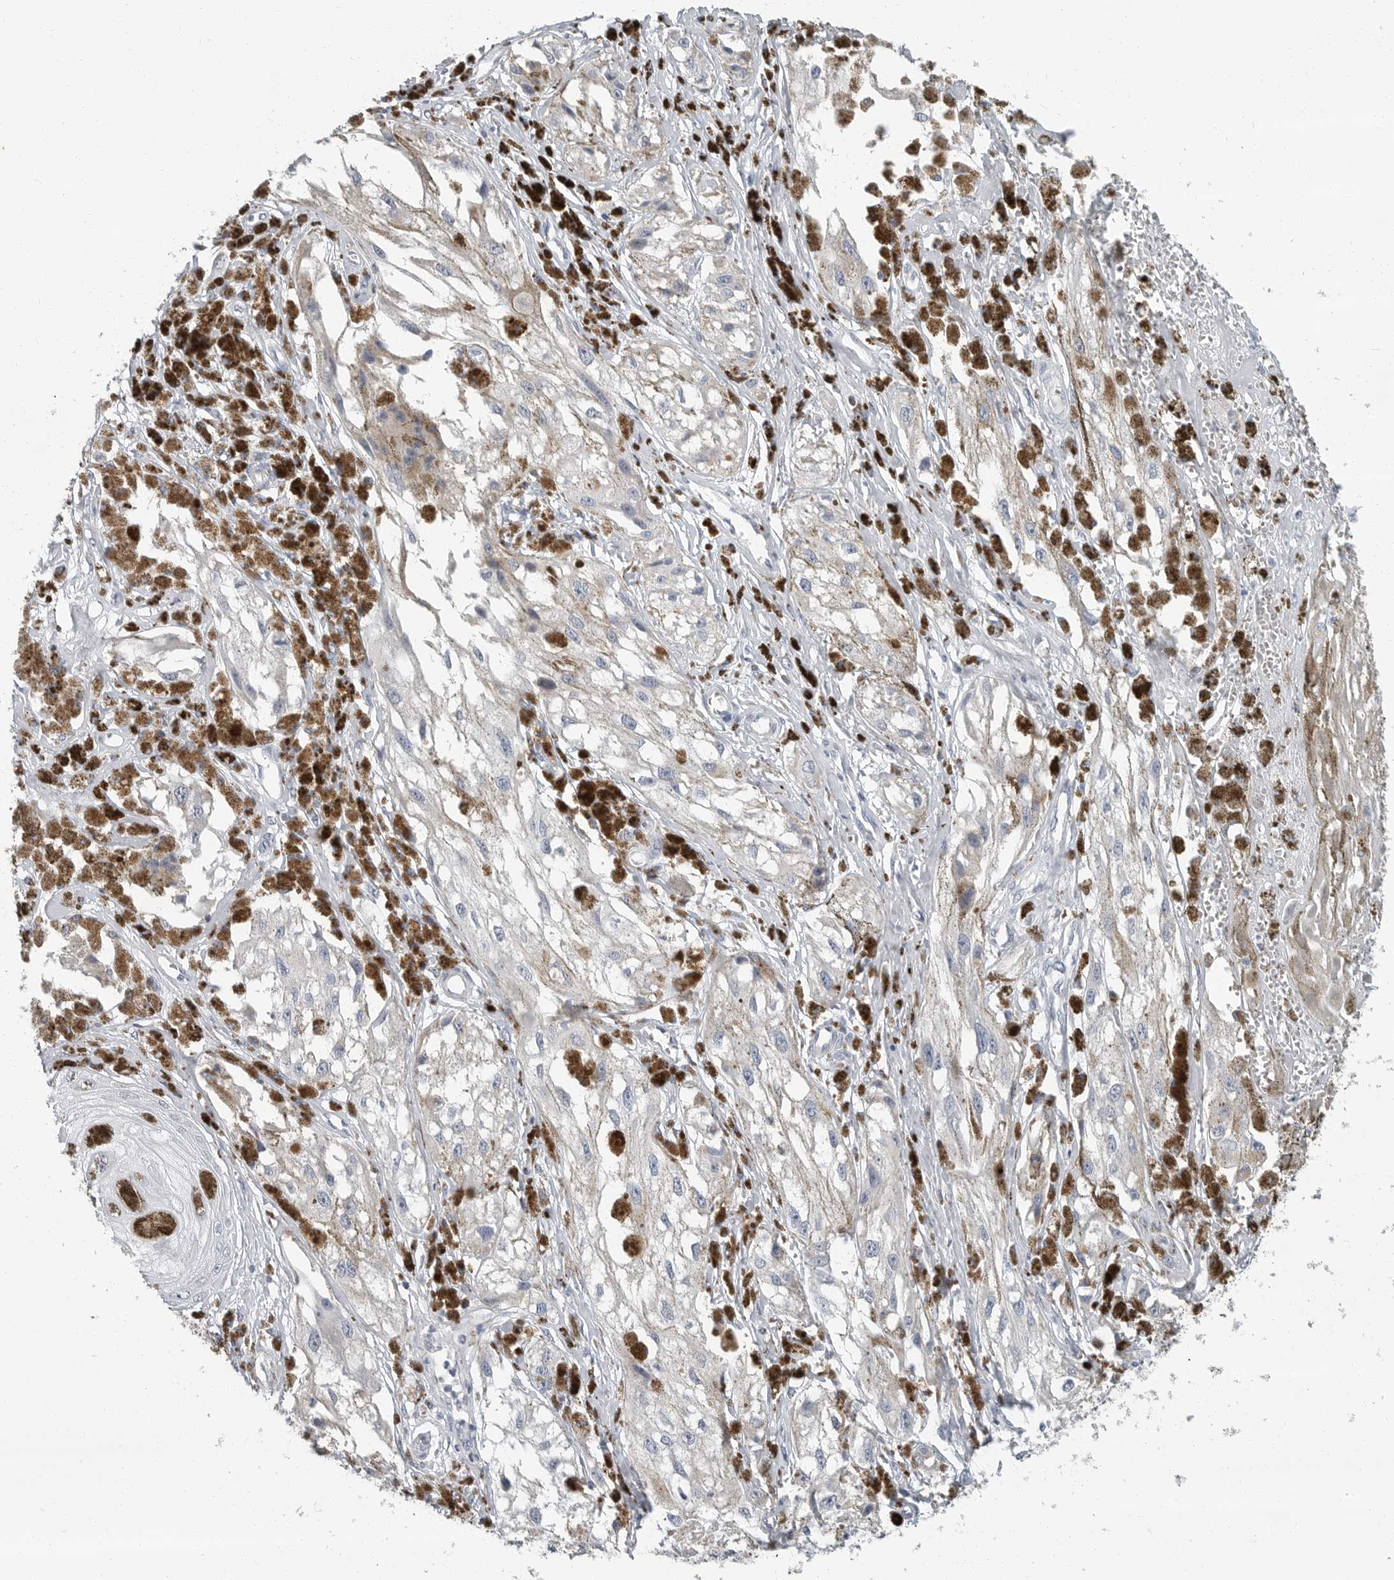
{"staining": {"intensity": "negative", "quantity": "none", "location": "none"}, "tissue": "melanoma", "cell_type": "Tumor cells", "image_type": "cancer", "snomed": [{"axis": "morphology", "description": "Malignant melanoma, NOS"}, {"axis": "topography", "description": "Skin"}], "caption": "DAB immunohistochemical staining of human malignant melanoma exhibits no significant positivity in tumor cells.", "gene": "PLN", "patient": {"sex": "male", "age": 88}}